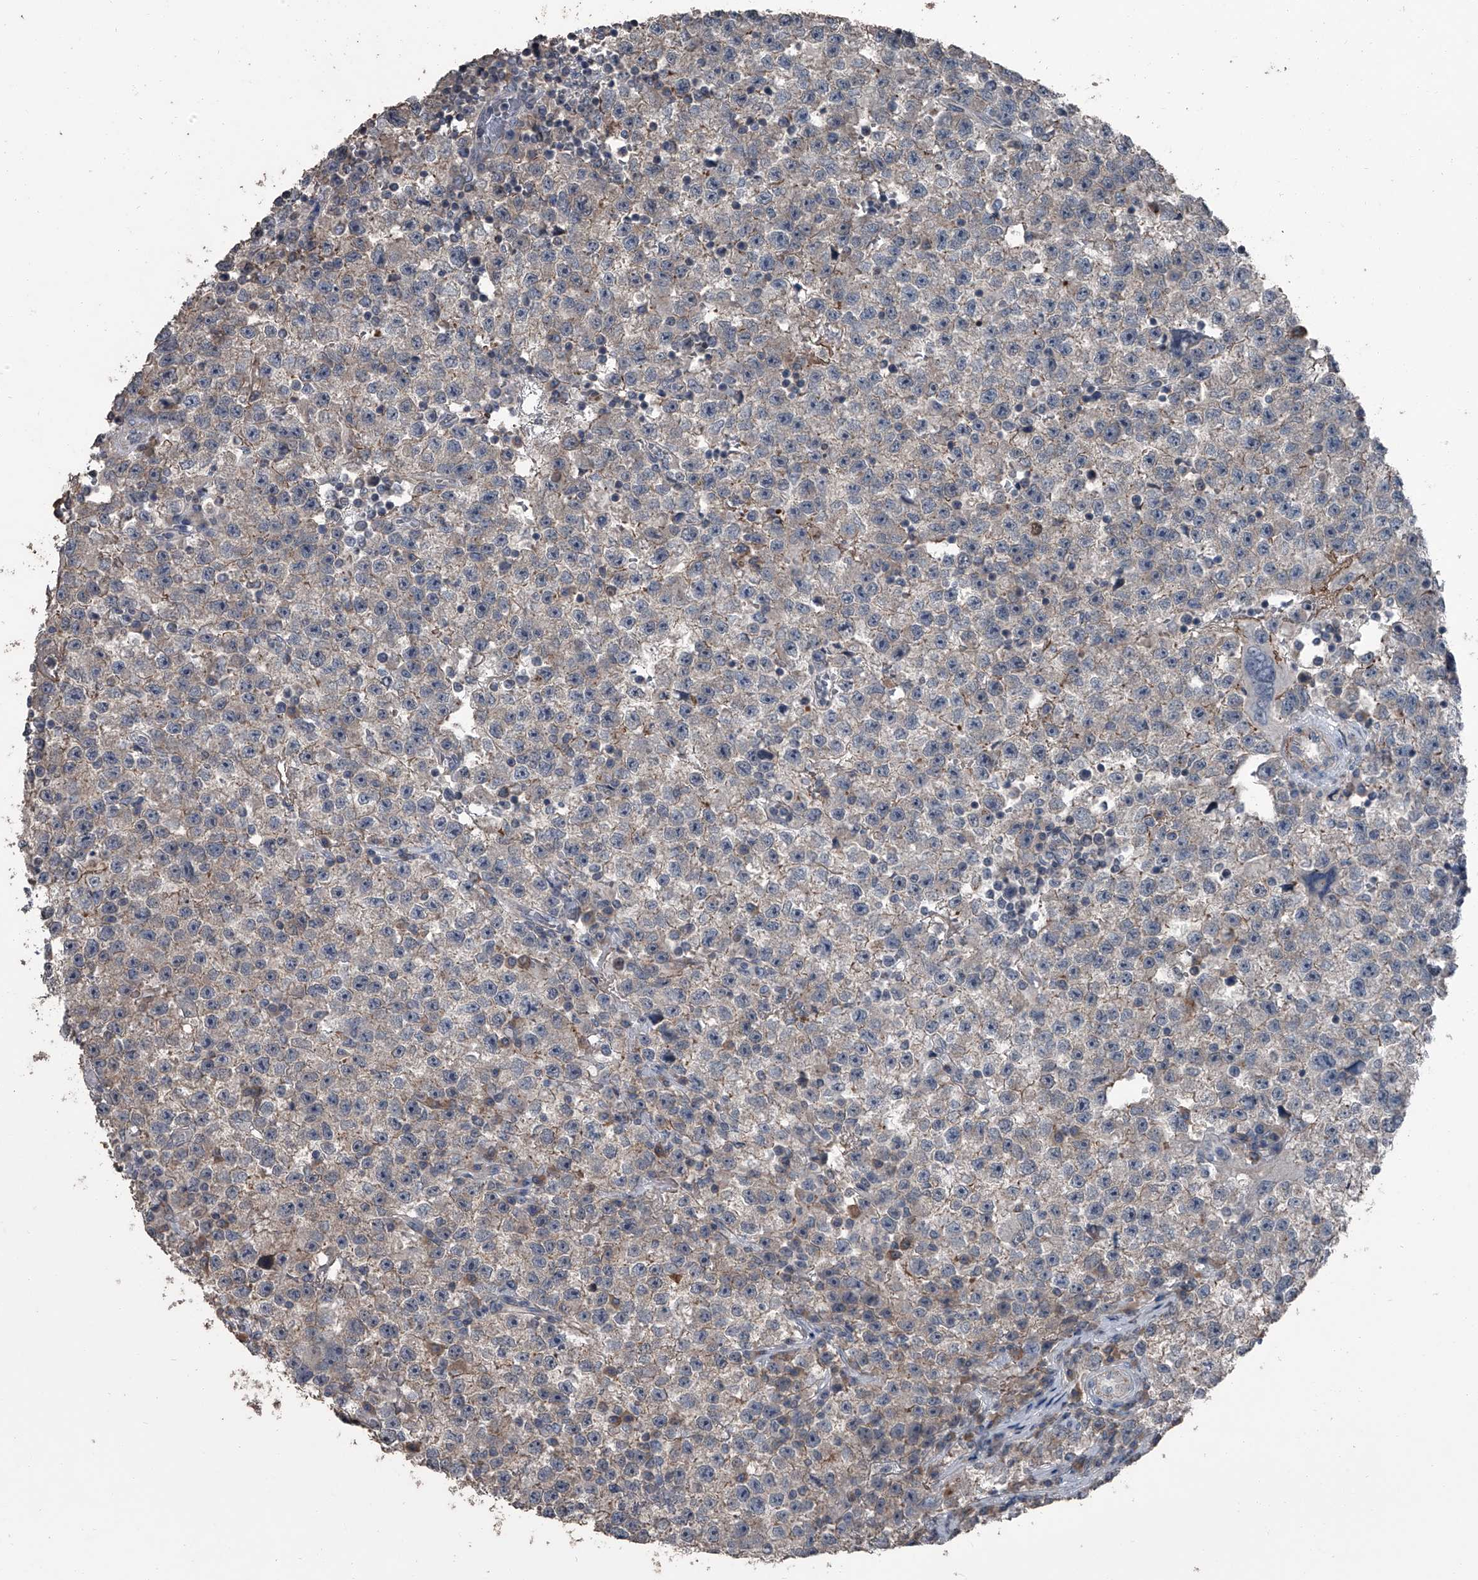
{"staining": {"intensity": "weak", "quantity": "25%-75%", "location": "cytoplasmic/membranous"}, "tissue": "testis cancer", "cell_type": "Tumor cells", "image_type": "cancer", "snomed": [{"axis": "morphology", "description": "Seminoma, NOS"}, {"axis": "topography", "description": "Testis"}], "caption": "The histopathology image shows immunohistochemical staining of seminoma (testis). There is weak cytoplasmic/membranous expression is appreciated in about 25%-75% of tumor cells.", "gene": "OARD1", "patient": {"sex": "male", "age": 22}}